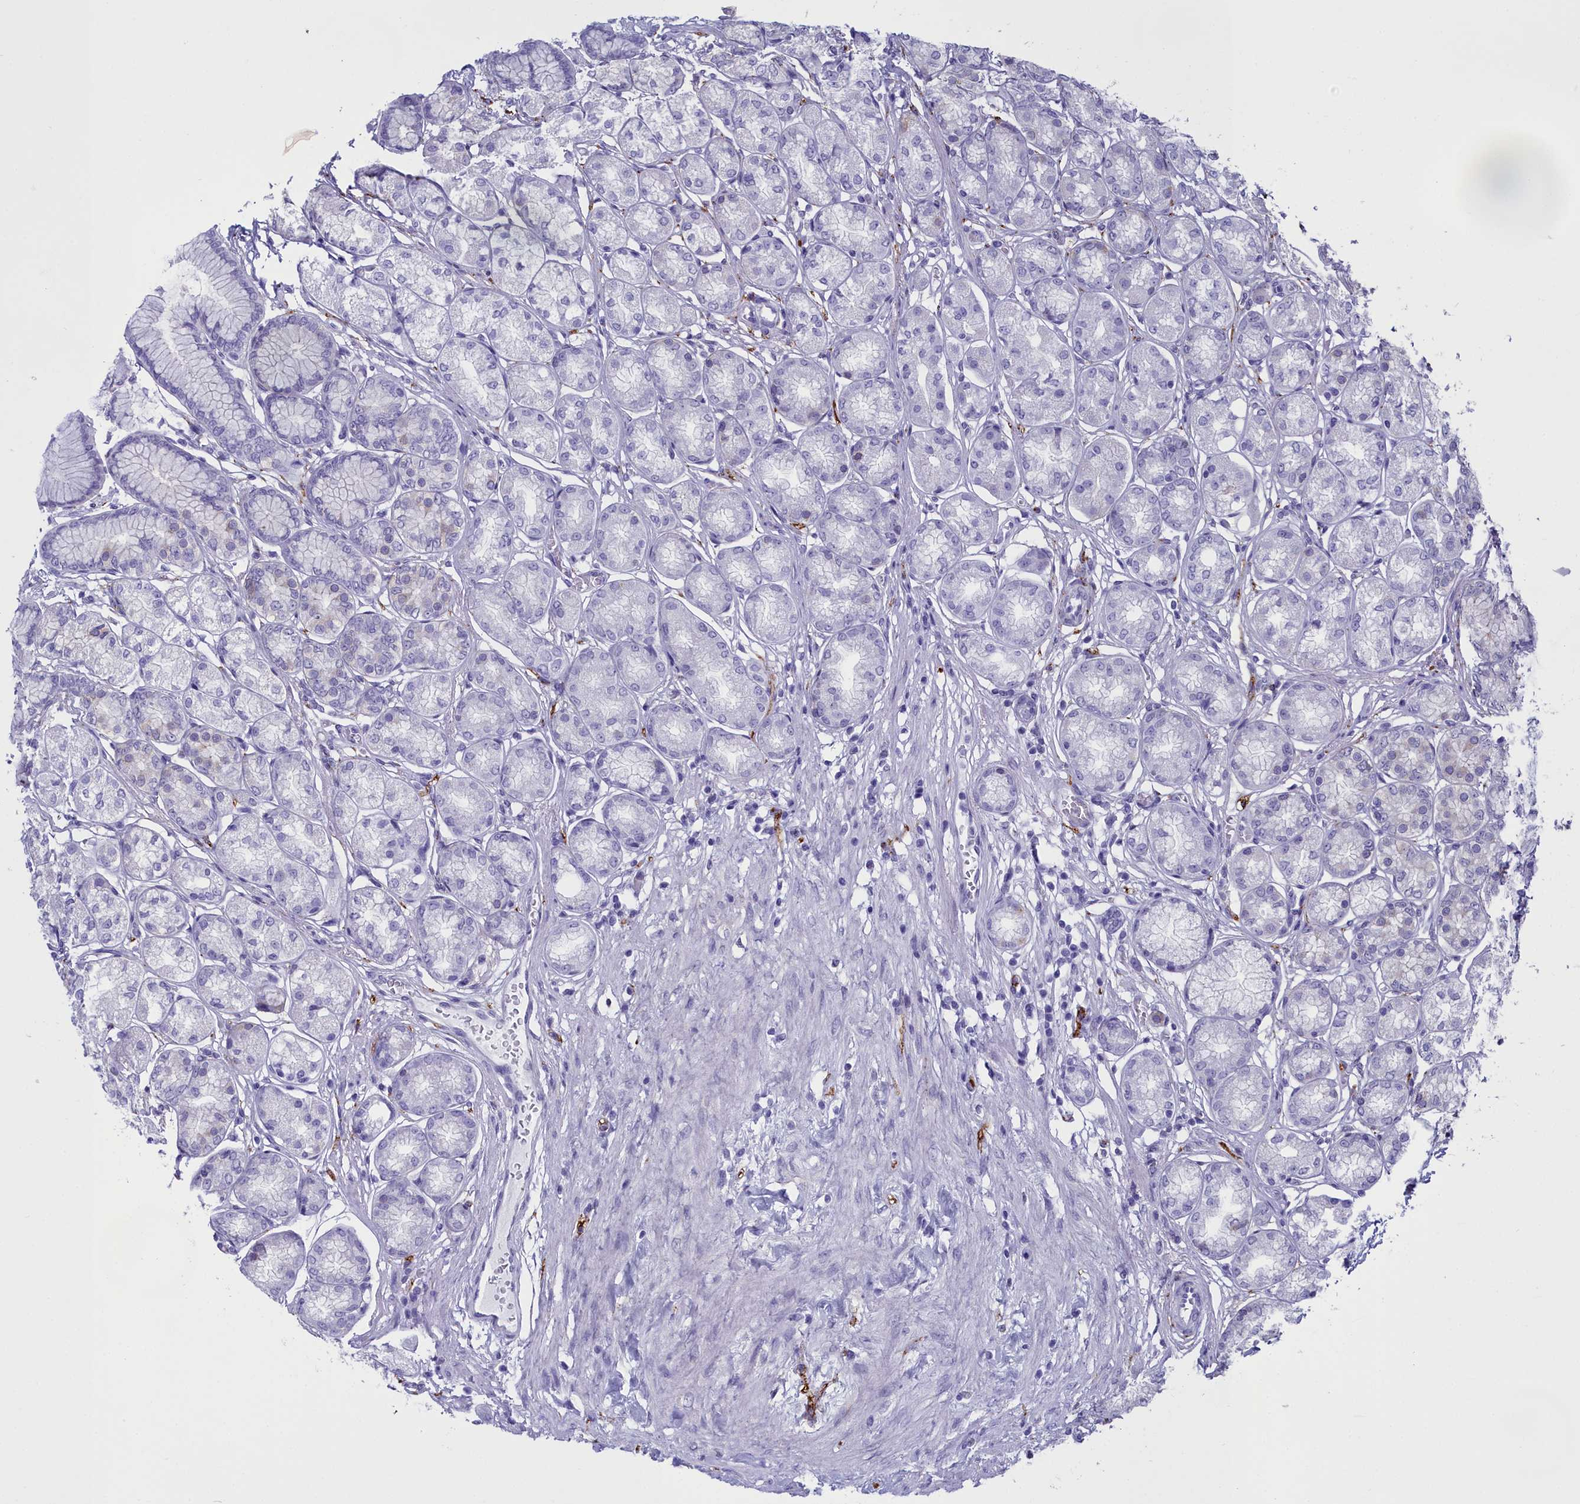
{"staining": {"intensity": "negative", "quantity": "none", "location": "none"}, "tissue": "stomach", "cell_type": "Glandular cells", "image_type": "normal", "snomed": [{"axis": "morphology", "description": "Normal tissue, NOS"}, {"axis": "morphology", "description": "Adenocarcinoma, NOS"}, {"axis": "morphology", "description": "Adenocarcinoma, High grade"}, {"axis": "topography", "description": "Stomach, upper"}, {"axis": "topography", "description": "Stomach"}], "caption": "This is a photomicrograph of immunohistochemistry staining of benign stomach, which shows no expression in glandular cells.", "gene": "MAP6", "patient": {"sex": "female", "age": 65}}